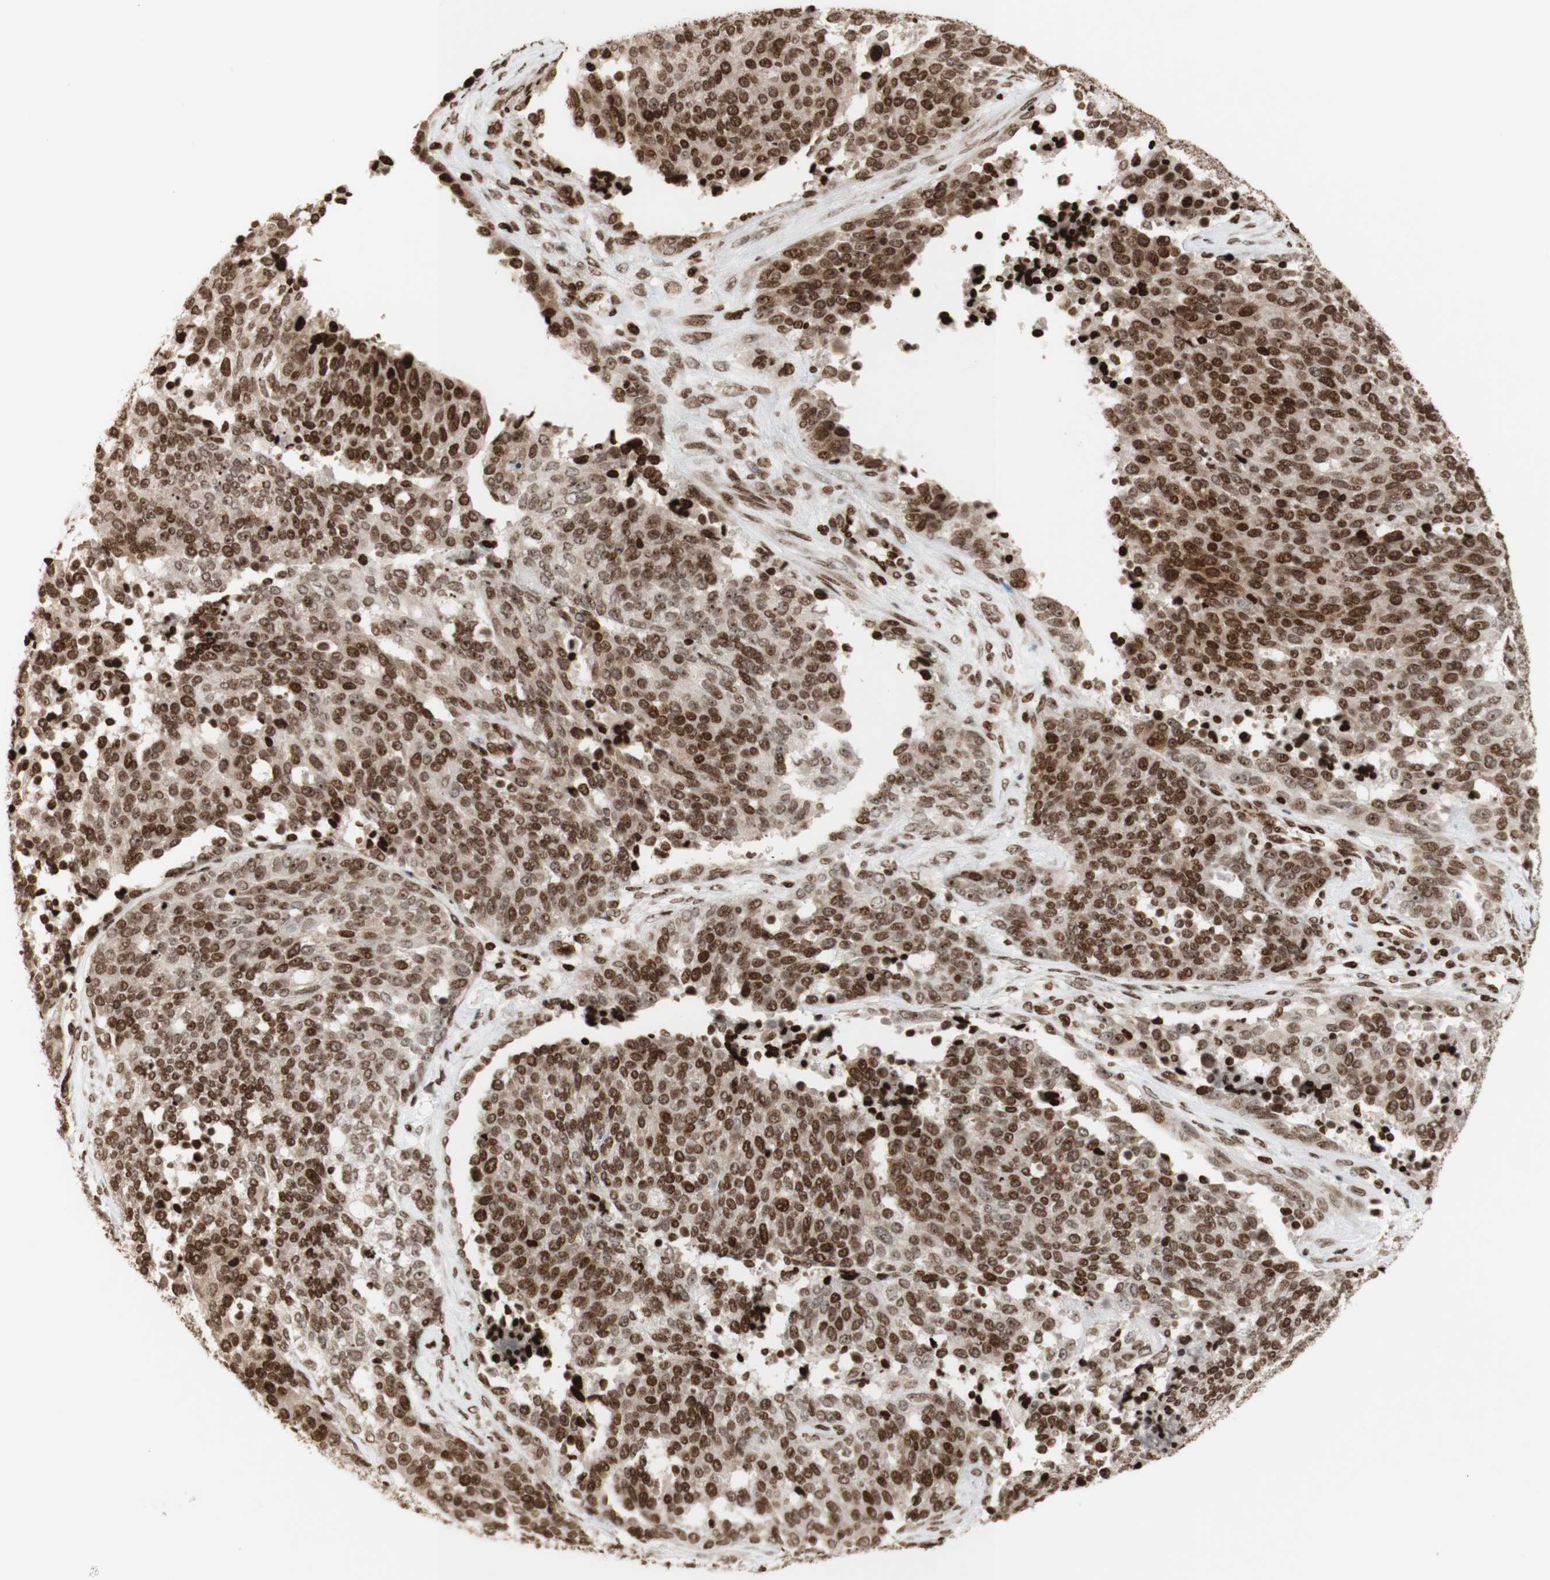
{"staining": {"intensity": "strong", "quantity": ">75%", "location": "cytoplasmic/membranous,nuclear"}, "tissue": "ovarian cancer", "cell_type": "Tumor cells", "image_type": "cancer", "snomed": [{"axis": "morphology", "description": "Cystadenocarcinoma, serous, NOS"}, {"axis": "topography", "description": "Ovary"}], "caption": "Approximately >75% of tumor cells in ovarian serous cystadenocarcinoma exhibit strong cytoplasmic/membranous and nuclear protein staining as visualized by brown immunohistochemical staining.", "gene": "NCAPD2", "patient": {"sex": "female", "age": 44}}